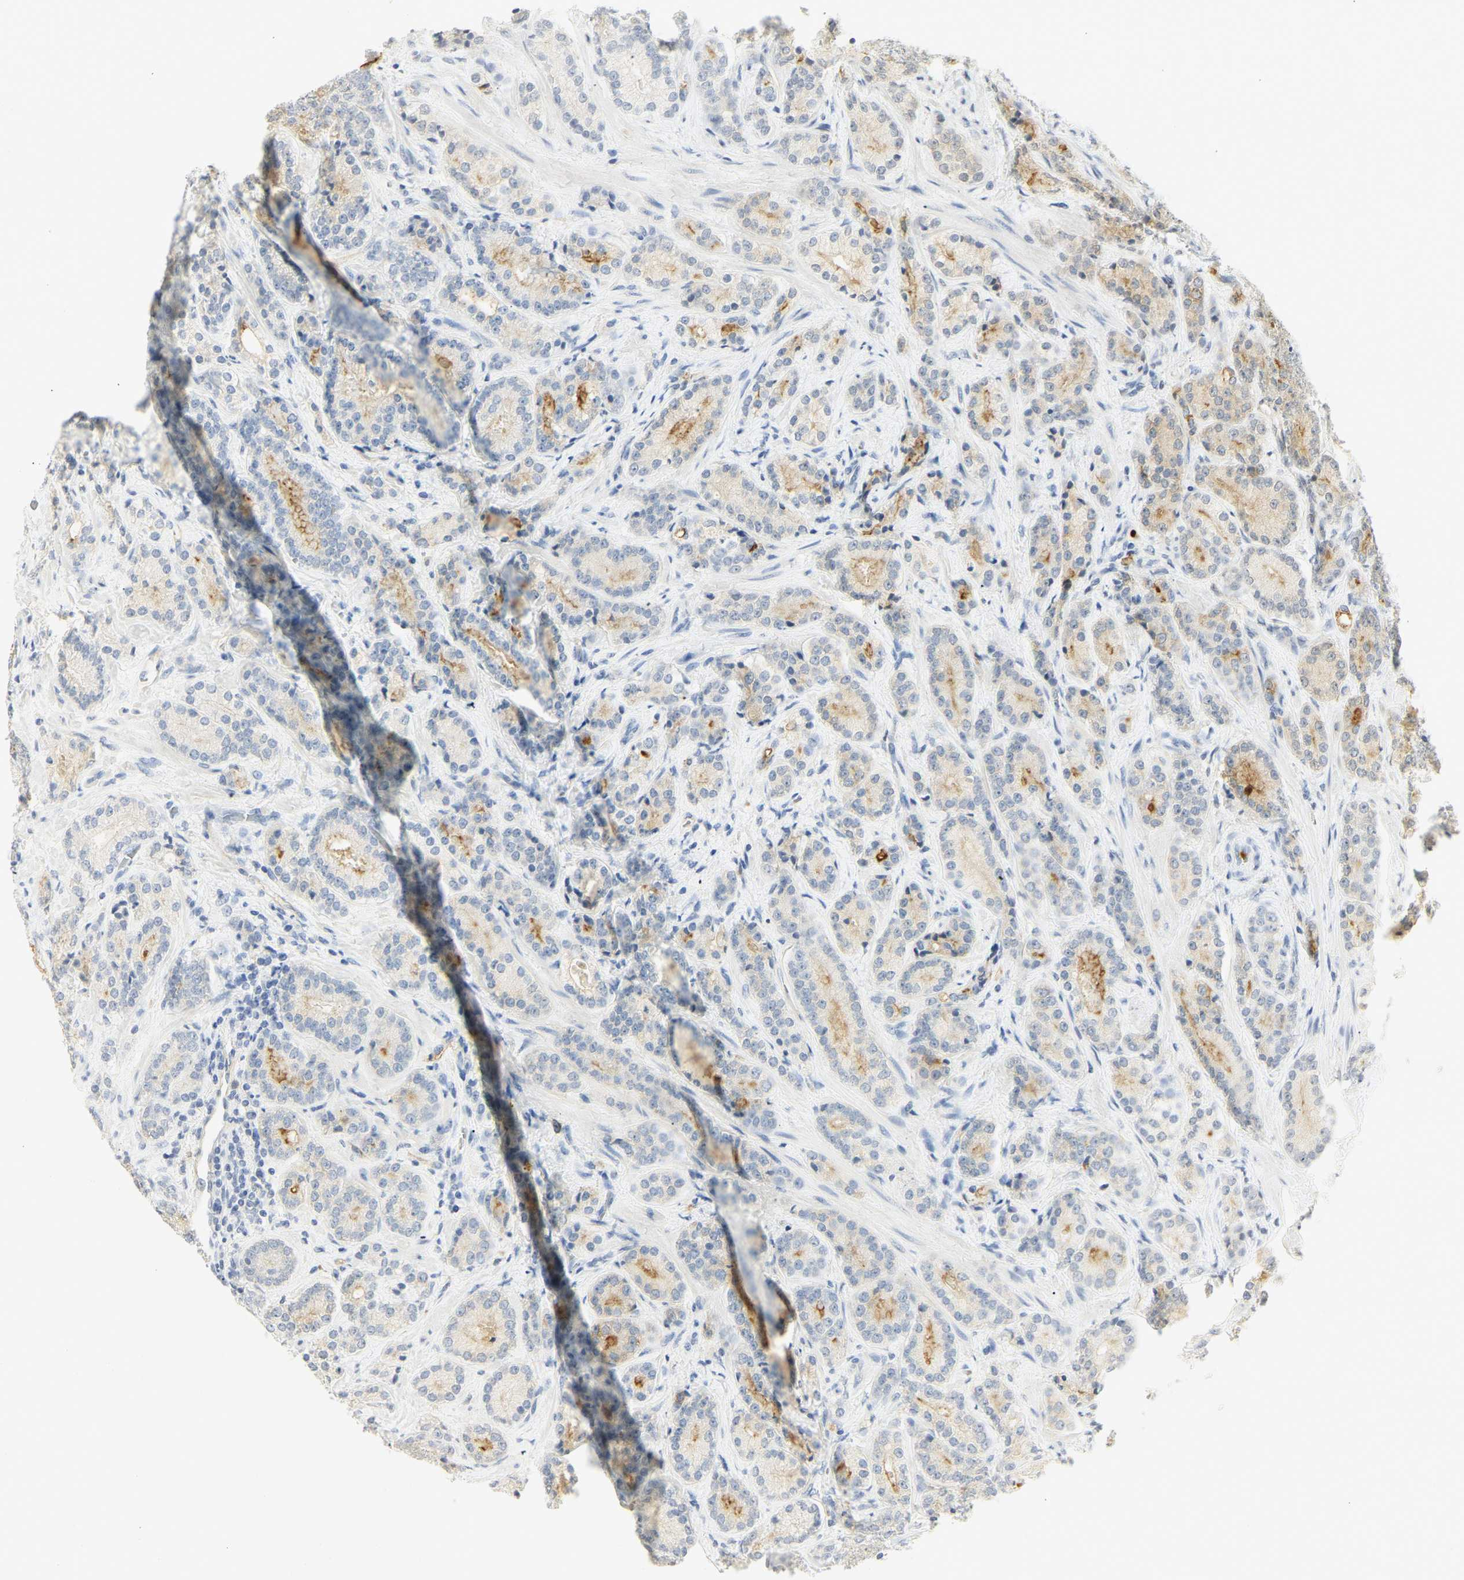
{"staining": {"intensity": "moderate", "quantity": "<25%", "location": "cytoplasmic/membranous"}, "tissue": "prostate cancer", "cell_type": "Tumor cells", "image_type": "cancer", "snomed": [{"axis": "morphology", "description": "Adenocarcinoma, High grade"}, {"axis": "topography", "description": "Prostate"}], "caption": "Moderate cytoplasmic/membranous expression for a protein is present in approximately <25% of tumor cells of adenocarcinoma (high-grade) (prostate) using immunohistochemistry.", "gene": "CEACAM5", "patient": {"sex": "male", "age": 61}}